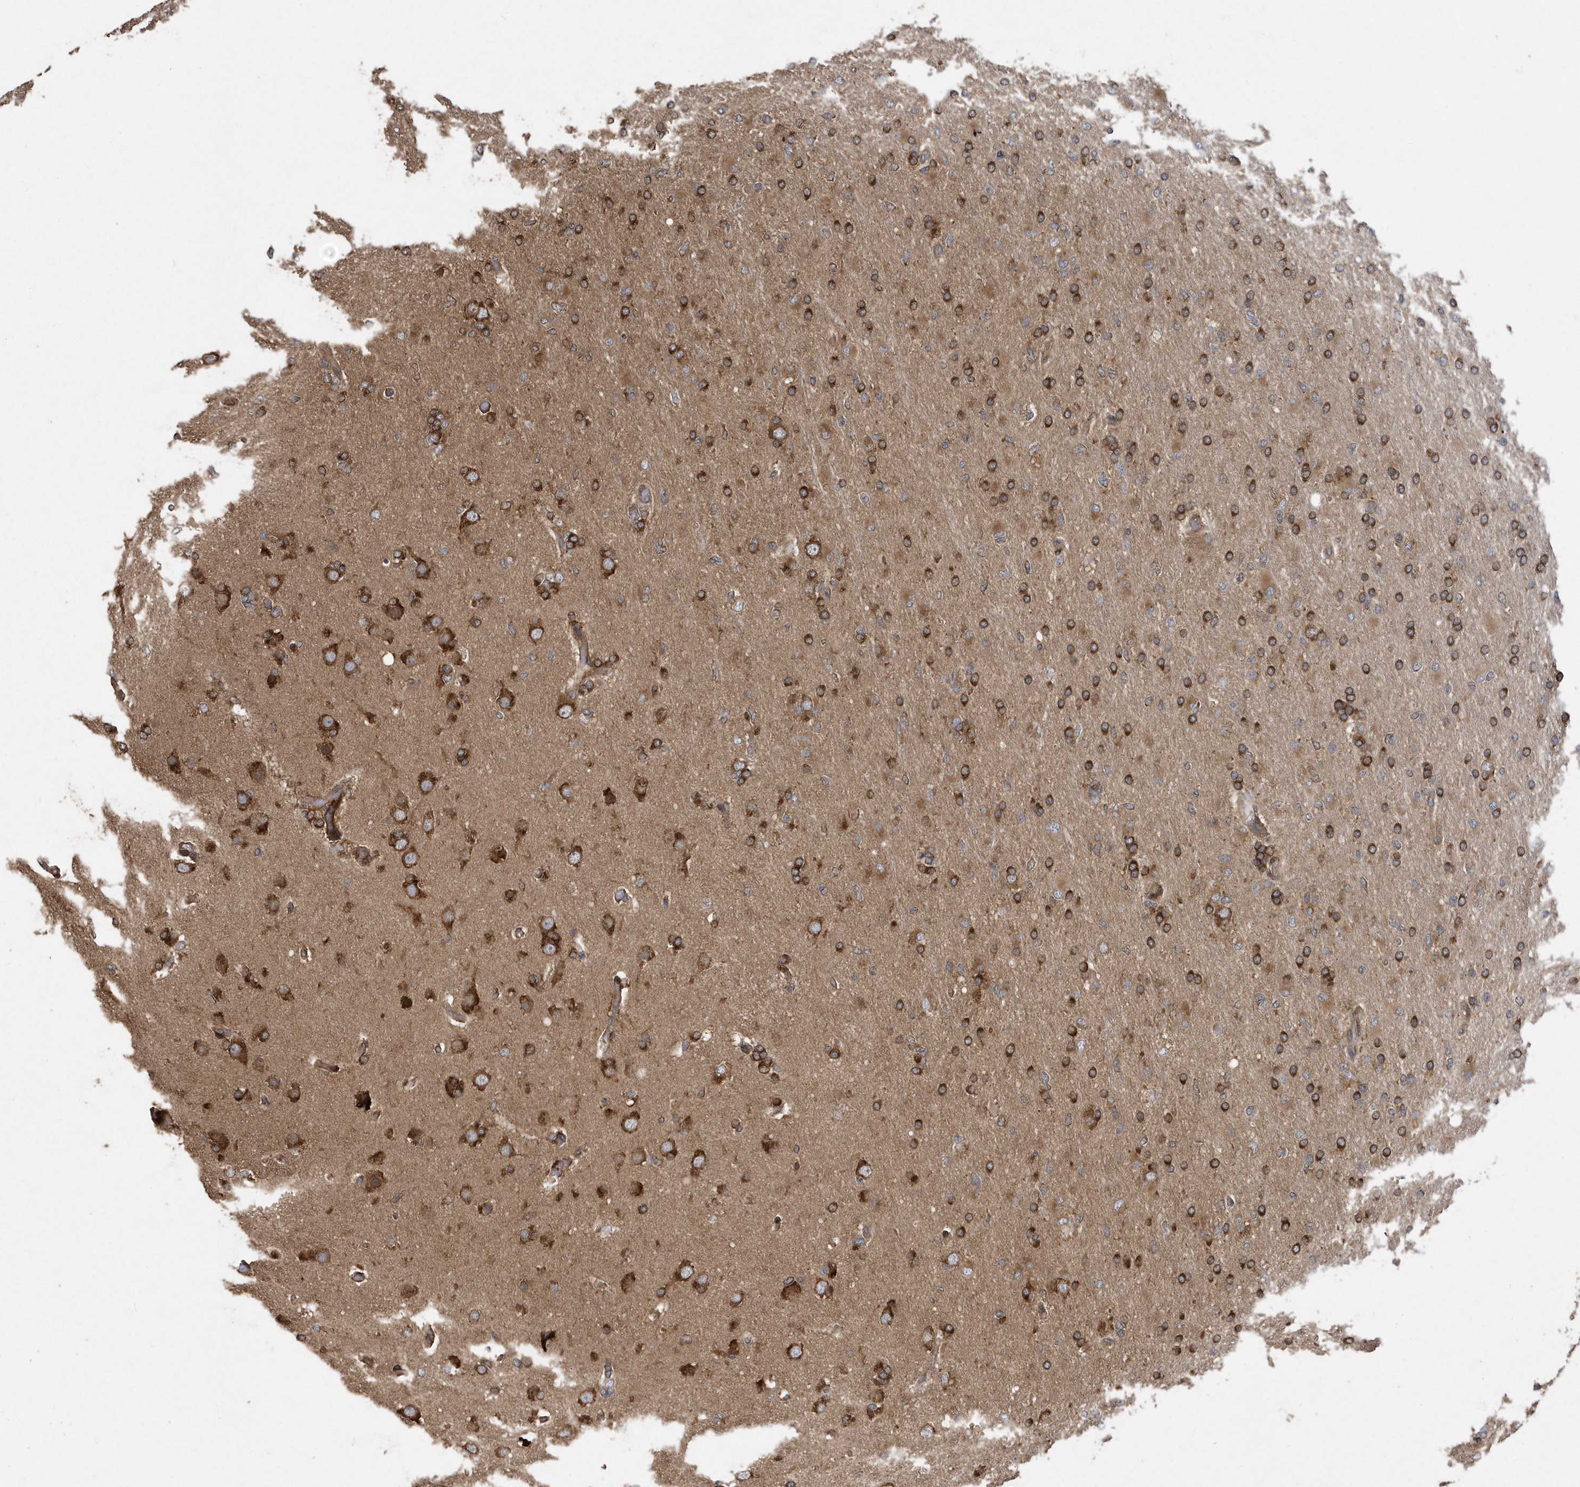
{"staining": {"intensity": "strong", "quantity": ">75%", "location": "cytoplasmic/membranous"}, "tissue": "glioma", "cell_type": "Tumor cells", "image_type": "cancer", "snomed": [{"axis": "morphology", "description": "Glioma, malignant, High grade"}, {"axis": "topography", "description": "Cerebral cortex"}], "caption": "Protein expression analysis of glioma reveals strong cytoplasmic/membranous staining in approximately >75% of tumor cells. (Brightfield microscopy of DAB IHC at high magnification).", "gene": "WASHC5", "patient": {"sex": "female", "age": 36}}